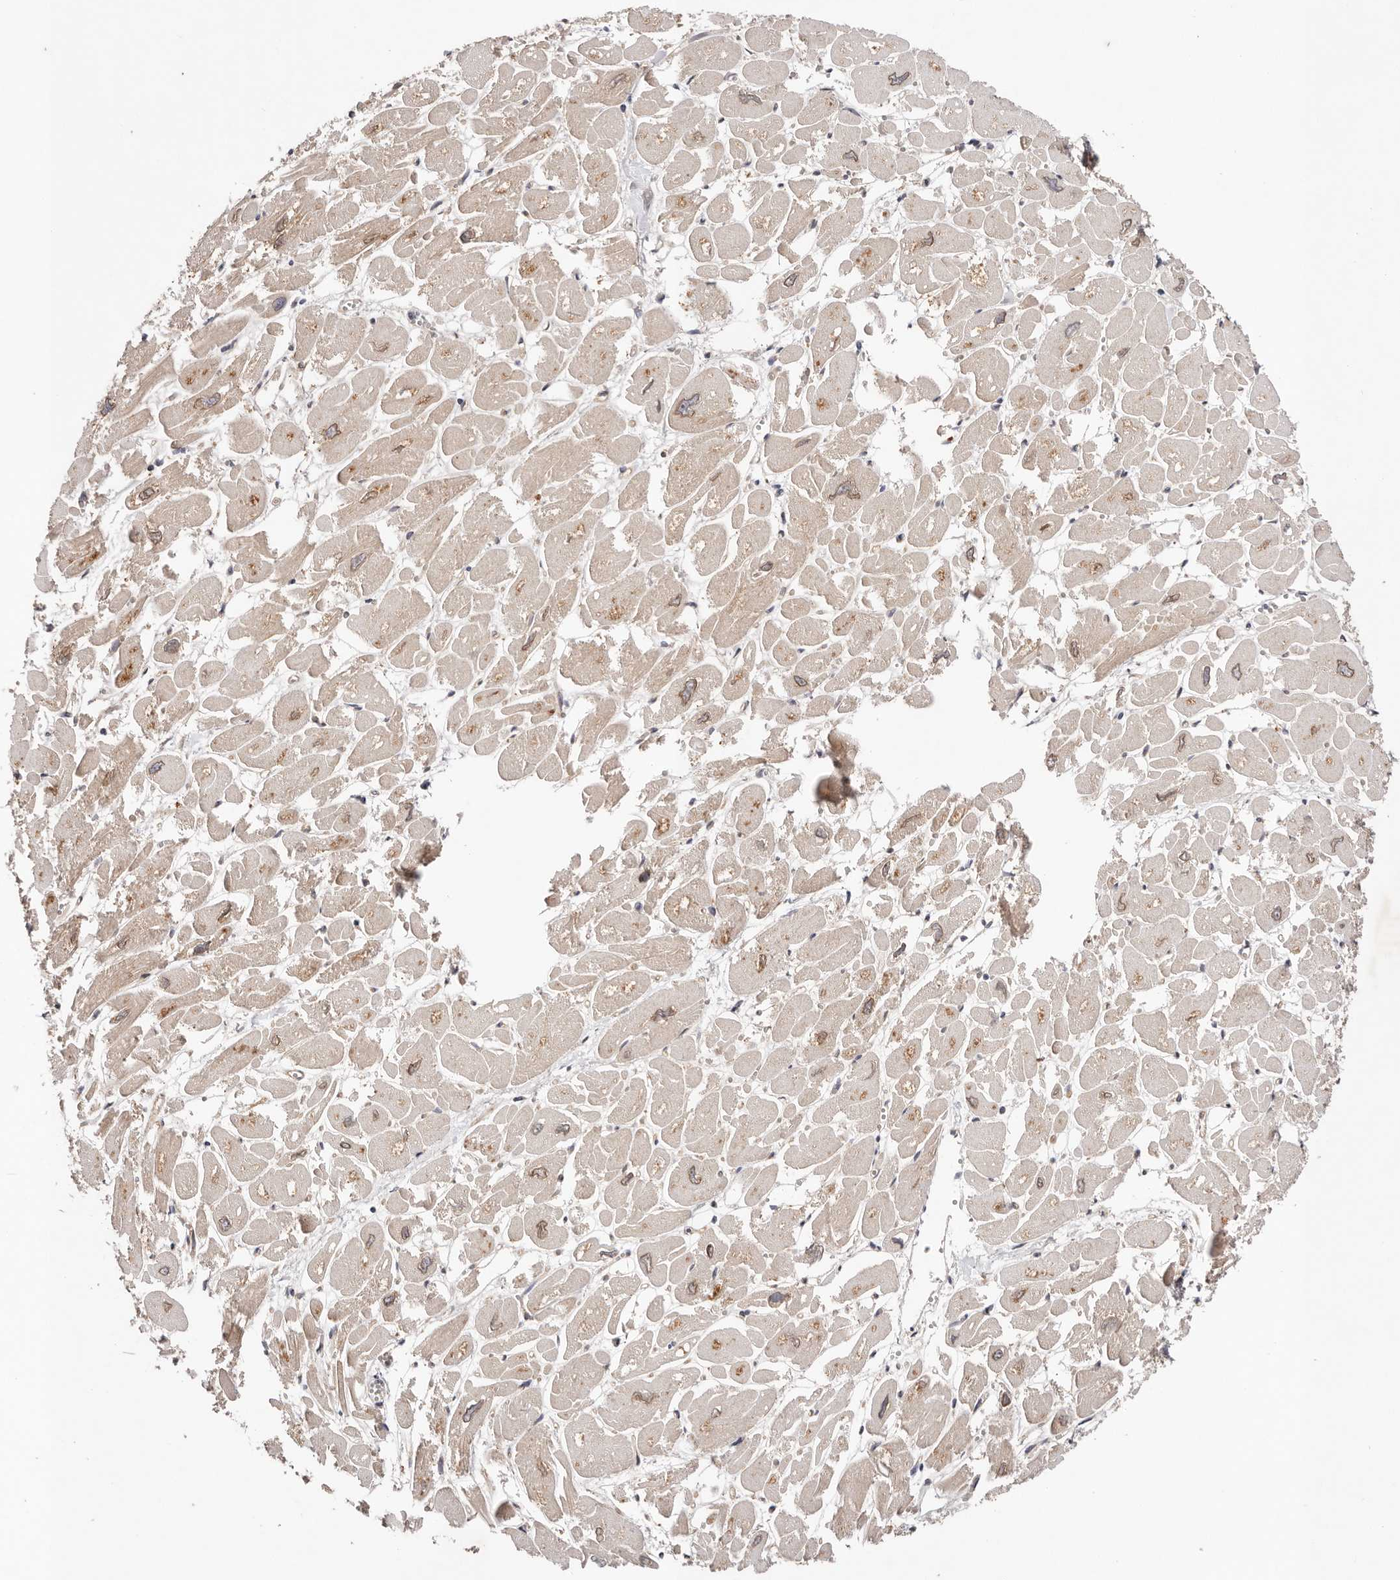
{"staining": {"intensity": "moderate", "quantity": "25%-75%", "location": "cytoplasmic/membranous,nuclear"}, "tissue": "heart muscle", "cell_type": "Cardiomyocytes", "image_type": "normal", "snomed": [{"axis": "morphology", "description": "Normal tissue, NOS"}, {"axis": "topography", "description": "Heart"}], "caption": "Cardiomyocytes show medium levels of moderate cytoplasmic/membranous,nuclear positivity in approximately 25%-75% of cells in benign human heart muscle.", "gene": "MACF1", "patient": {"sex": "male", "age": 54}}